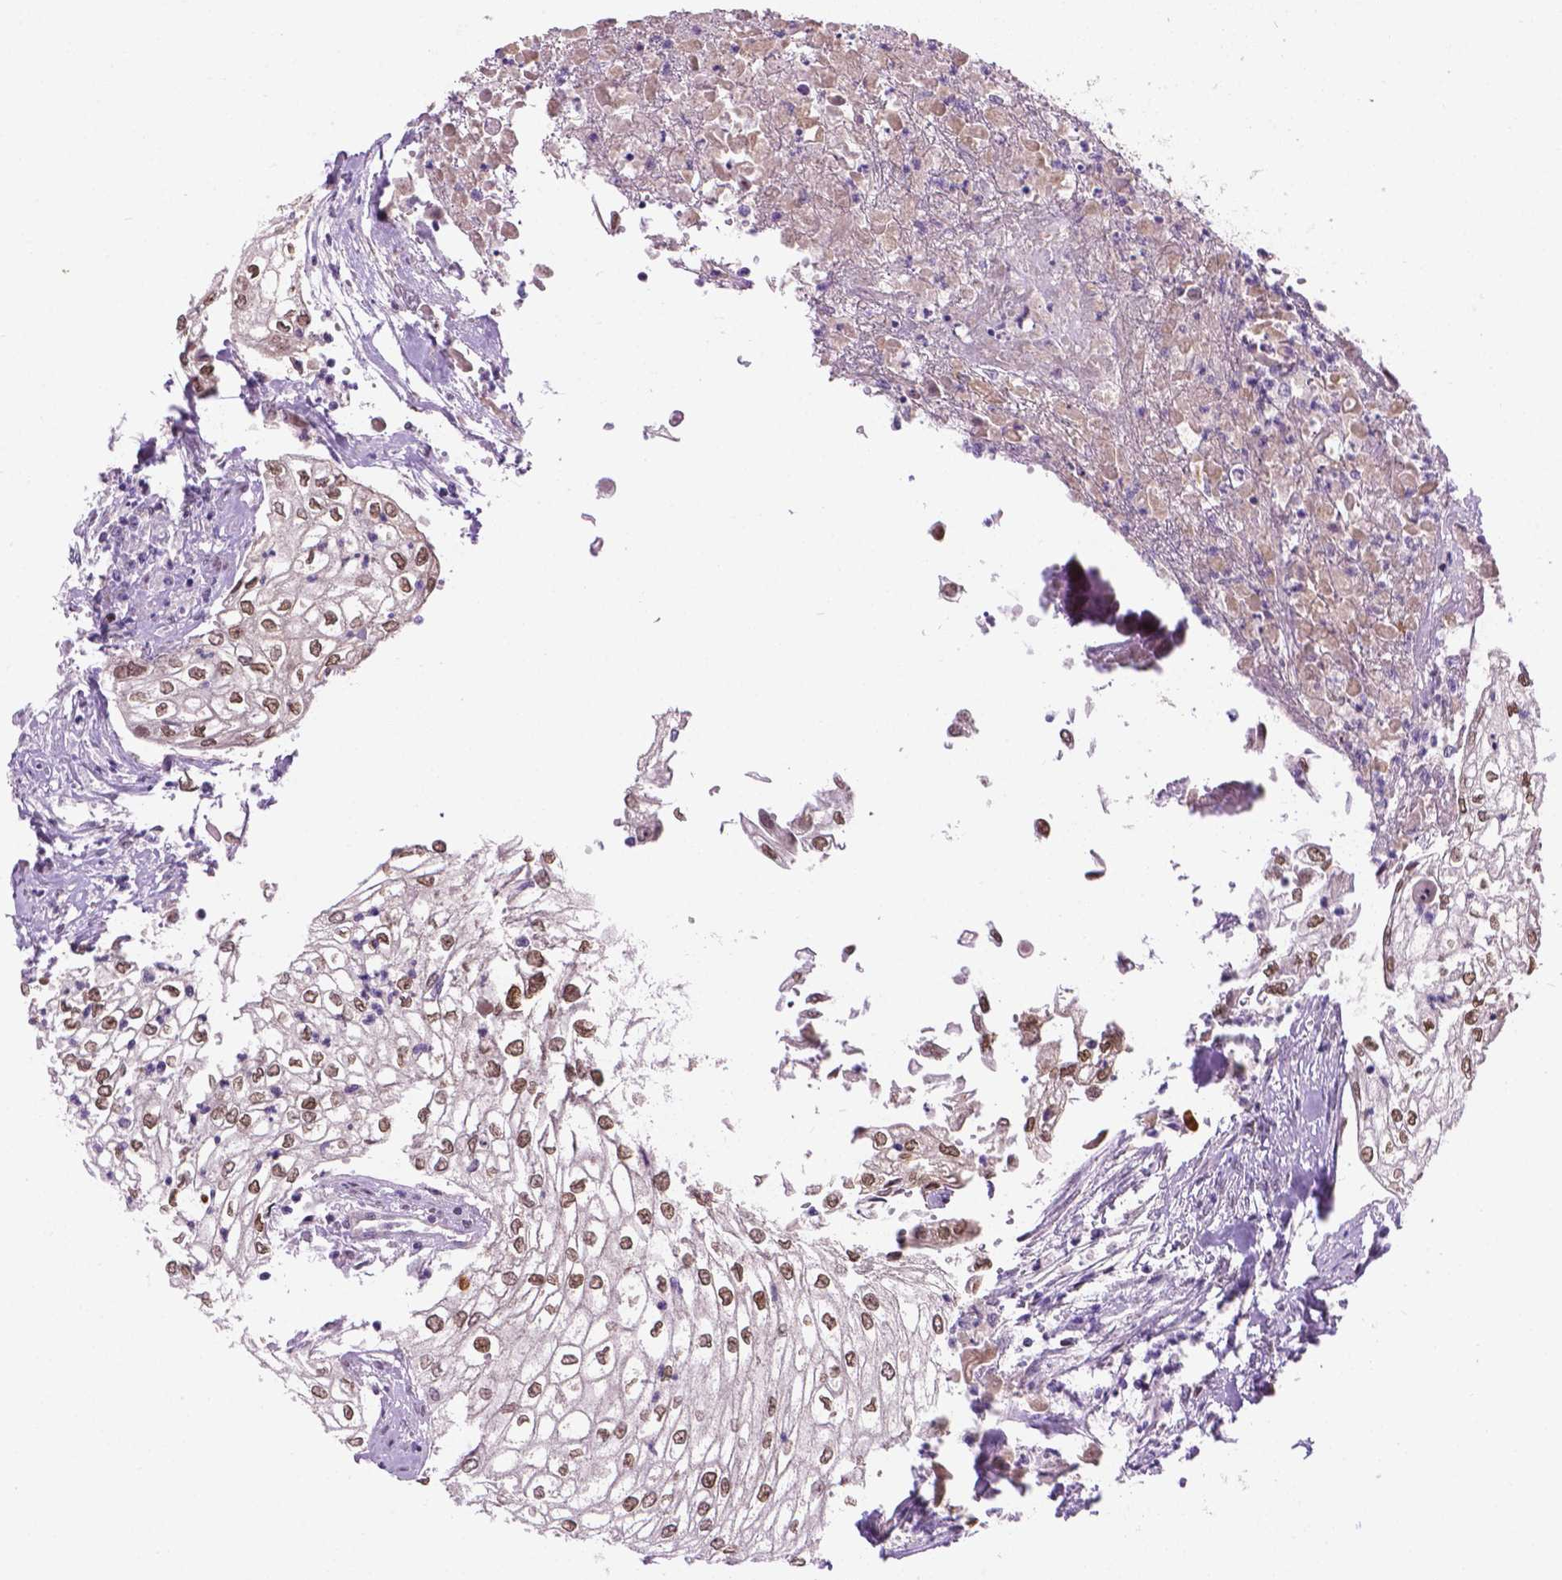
{"staining": {"intensity": "moderate", "quantity": ">75%", "location": "nuclear"}, "tissue": "urothelial cancer", "cell_type": "Tumor cells", "image_type": "cancer", "snomed": [{"axis": "morphology", "description": "Urothelial carcinoma, High grade"}, {"axis": "topography", "description": "Urinary bladder"}], "caption": "IHC (DAB (3,3'-diaminobenzidine)) staining of urothelial carcinoma (high-grade) exhibits moderate nuclear protein positivity in about >75% of tumor cells.", "gene": "IRF6", "patient": {"sex": "male", "age": 62}}